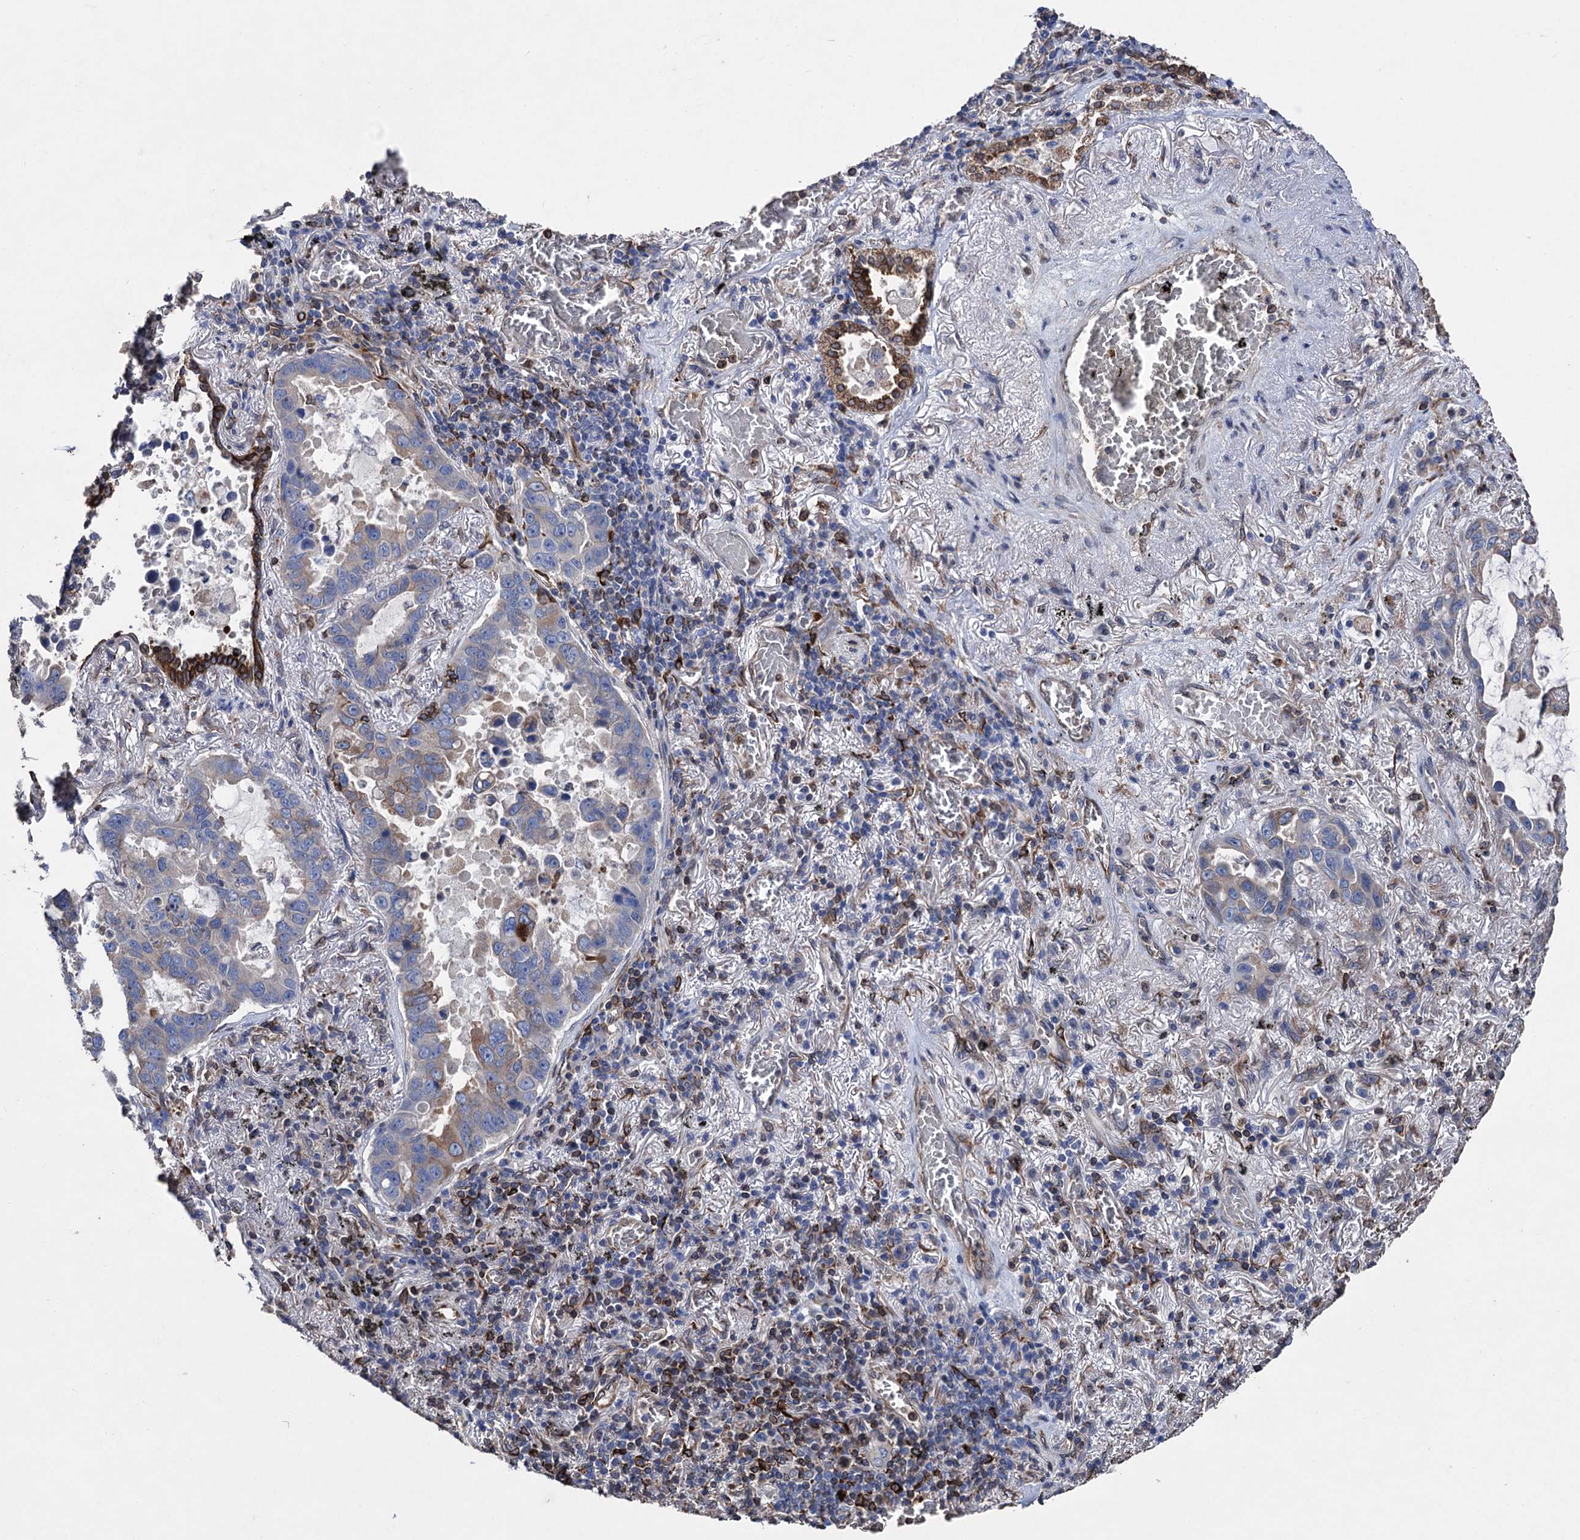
{"staining": {"intensity": "strong", "quantity": "25%-75%", "location": "cytoplasmic/membranous"}, "tissue": "lung cancer", "cell_type": "Tumor cells", "image_type": "cancer", "snomed": [{"axis": "morphology", "description": "Adenocarcinoma, NOS"}, {"axis": "topography", "description": "Lung"}], "caption": "Protein staining demonstrates strong cytoplasmic/membranous positivity in approximately 25%-75% of tumor cells in lung adenocarcinoma. The staining was performed using DAB to visualize the protein expression in brown, while the nuclei were stained in blue with hematoxylin (Magnification: 20x).", "gene": "STING1", "patient": {"sex": "male", "age": 64}}